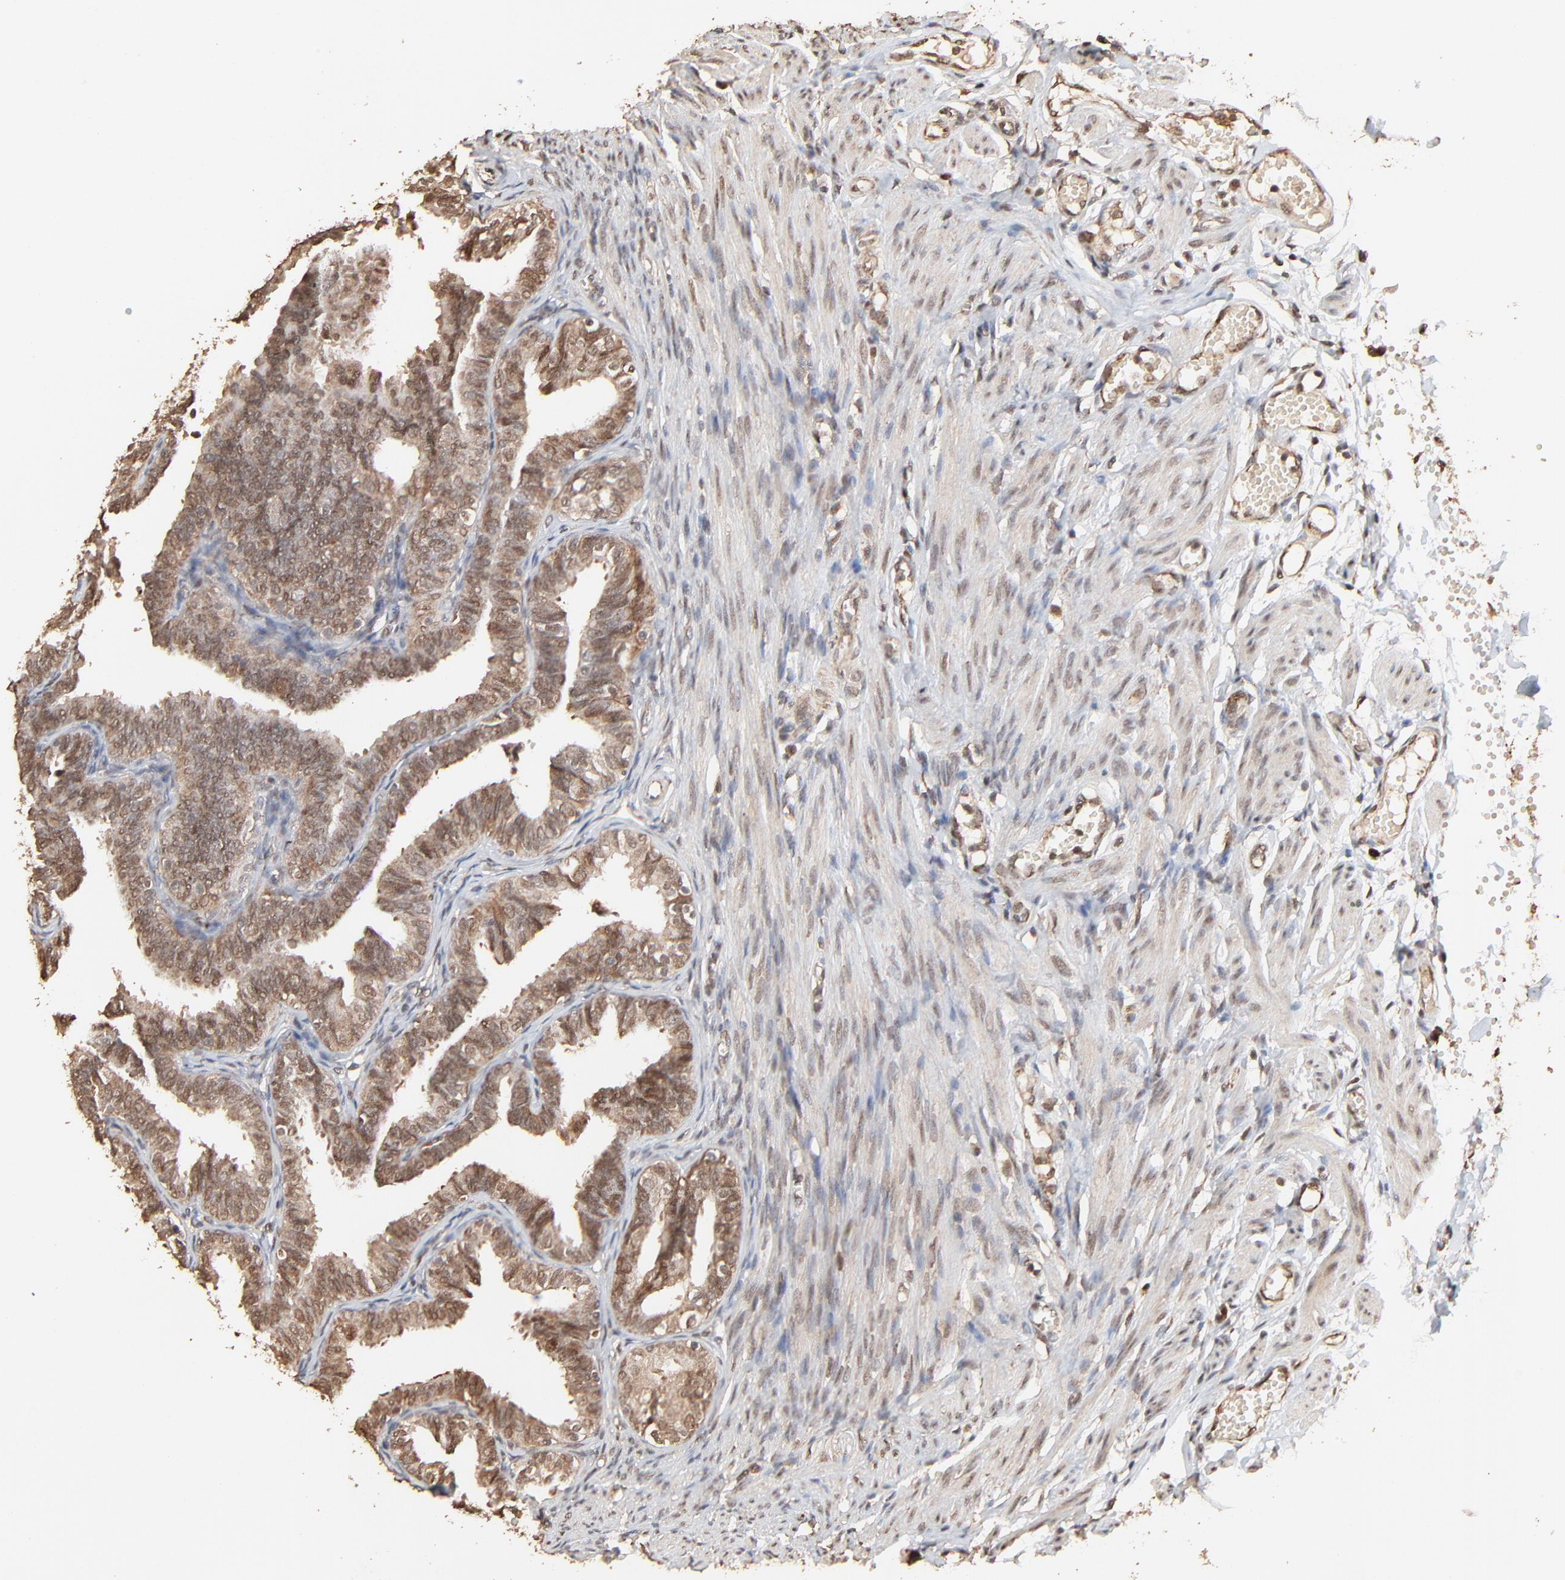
{"staining": {"intensity": "moderate", "quantity": ">75%", "location": "cytoplasmic/membranous,nuclear"}, "tissue": "fallopian tube", "cell_type": "Glandular cells", "image_type": "normal", "snomed": [{"axis": "morphology", "description": "Normal tissue, NOS"}, {"axis": "topography", "description": "Fallopian tube"}], "caption": "Protein expression analysis of unremarkable human fallopian tube reveals moderate cytoplasmic/membranous,nuclear staining in approximately >75% of glandular cells. (DAB (3,3'-diaminobenzidine) = brown stain, brightfield microscopy at high magnification).", "gene": "FAM227A", "patient": {"sex": "female", "age": 46}}